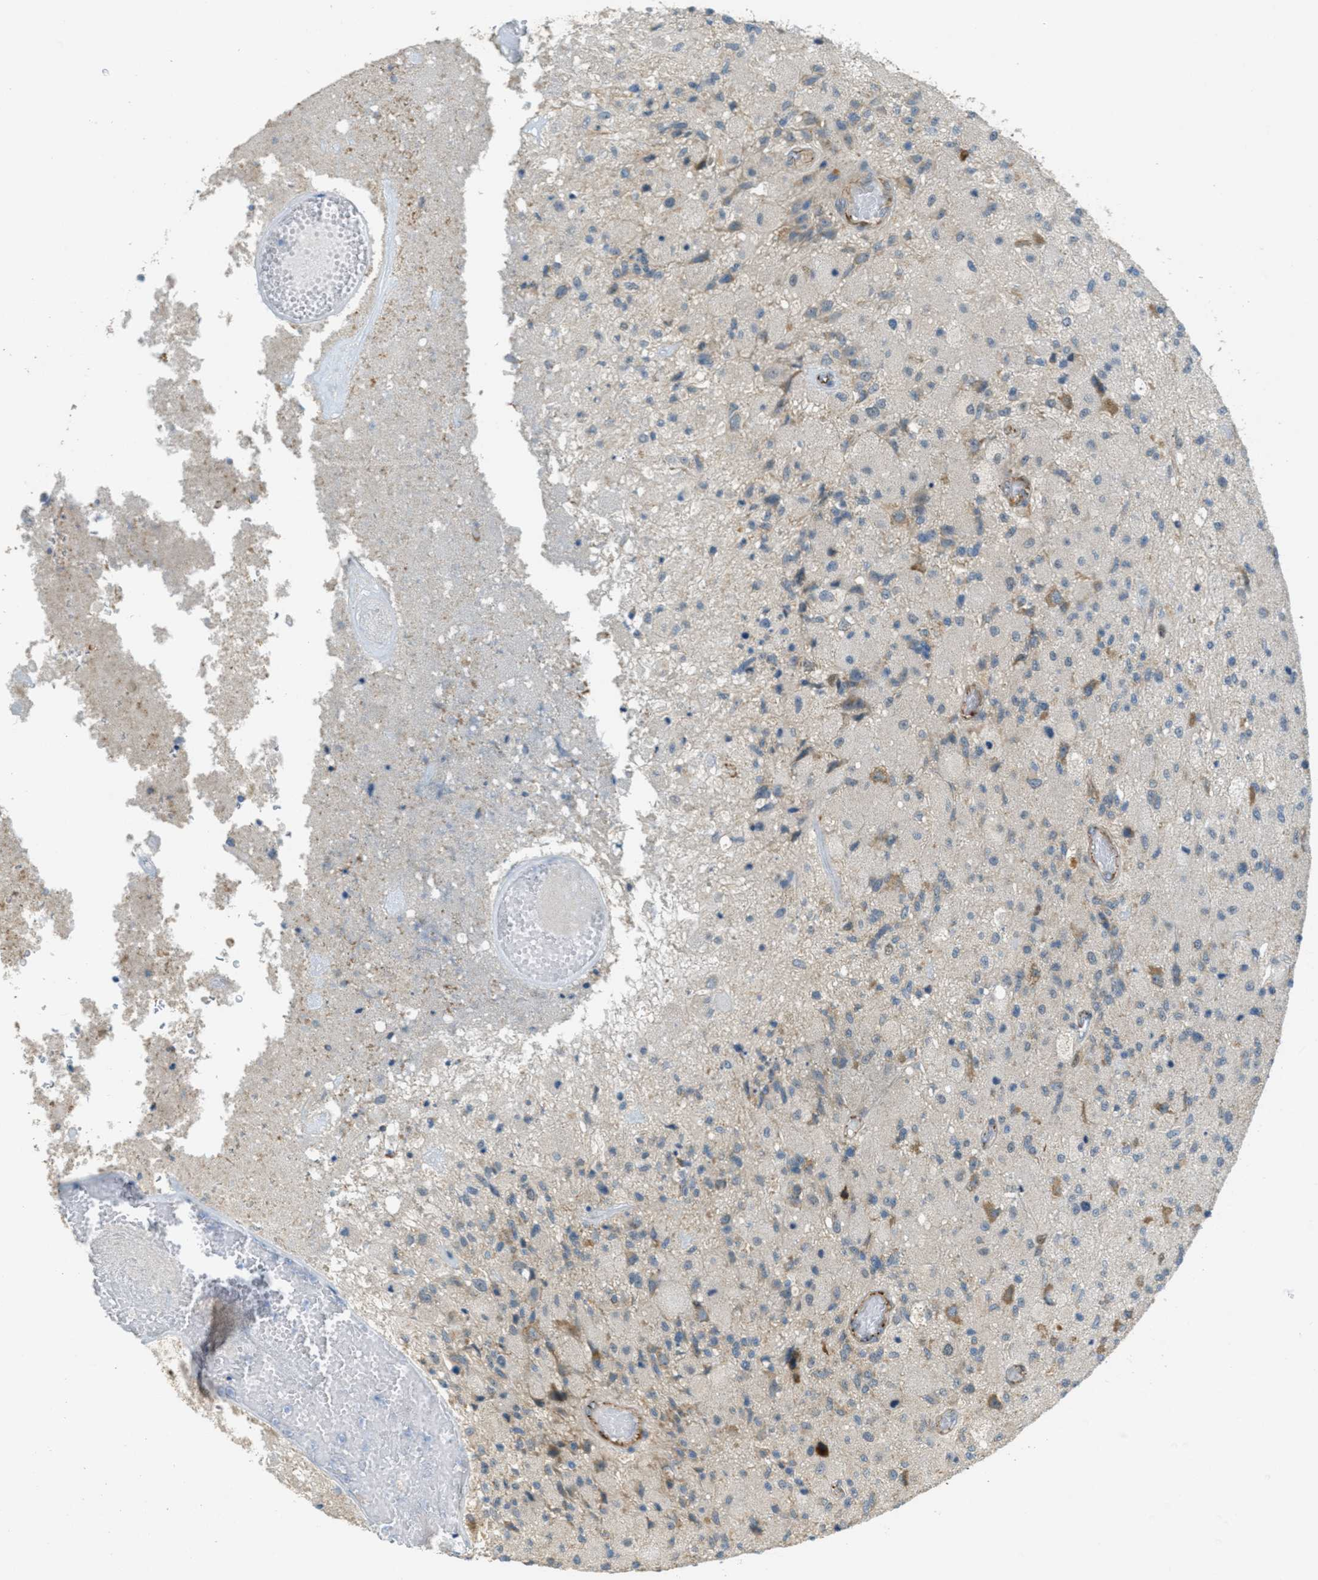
{"staining": {"intensity": "moderate", "quantity": "<25%", "location": "cytoplasmic/membranous"}, "tissue": "glioma", "cell_type": "Tumor cells", "image_type": "cancer", "snomed": [{"axis": "morphology", "description": "Normal tissue, NOS"}, {"axis": "morphology", "description": "Glioma, malignant, High grade"}, {"axis": "topography", "description": "Cerebral cortex"}], "caption": "IHC image of neoplastic tissue: human malignant glioma (high-grade) stained using immunohistochemistry demonstrates low levels of moderate protein expression localized specifically in the cytoplasmic/membranous of tumor cells, appearing as a cytoplasmic/membranous brown color.", "gene": "JCAD", "patient": {"sex": "male", "age": 77}}